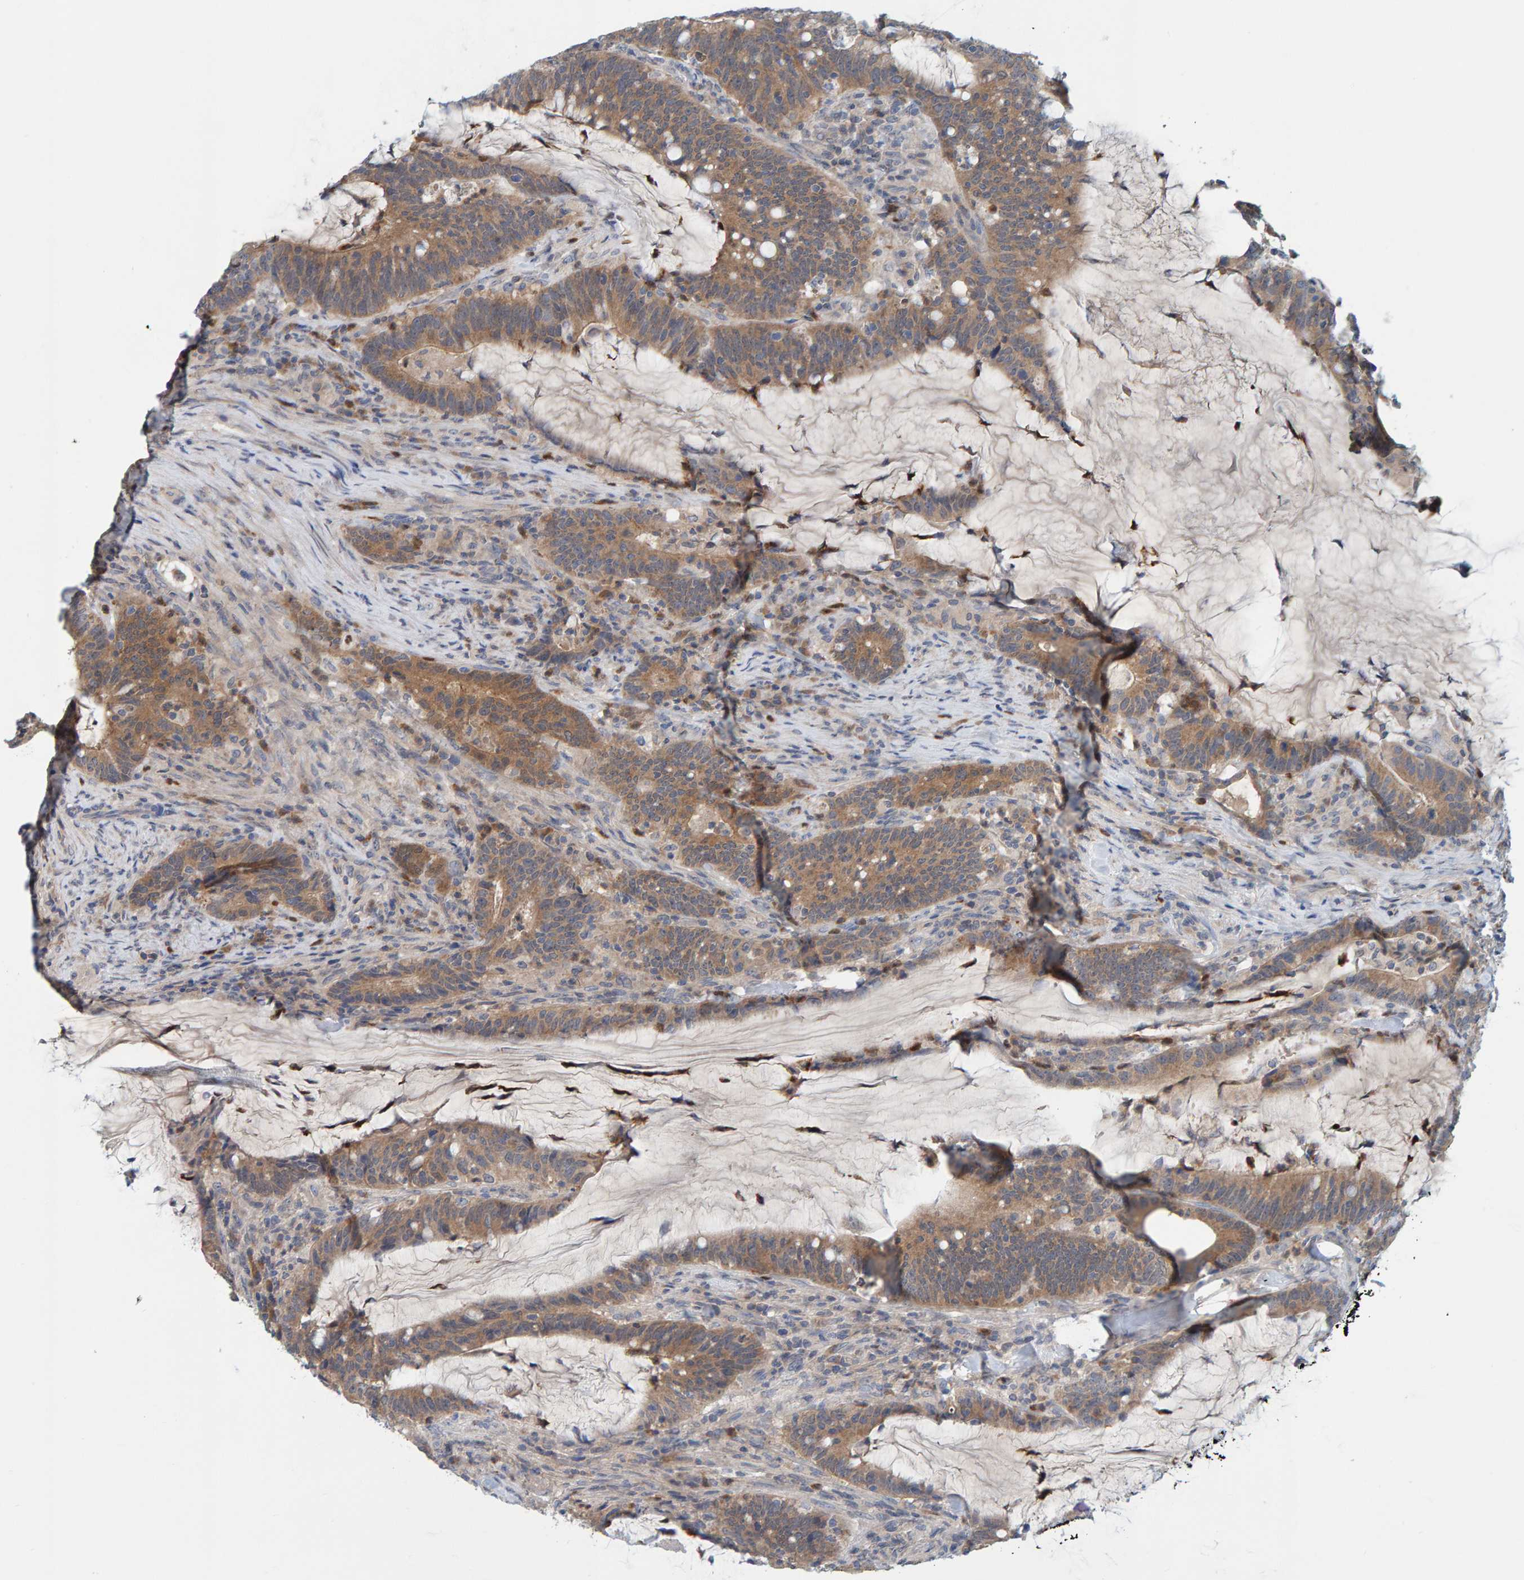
{"staining": {"intensity": "moderate", "quantity": ">75%", "location": "cytoplasmic/membranous"}, "tissue": "colorectal cancer", "cell_type": "Tumor cells", "image_type": "cancer", "snomed": [{"axis": "morphology", "description": "Adenocarcinoma, NOS"}, {"axis": "topography", "description": "Colon"}], "caption": "Immunohistochemistry (IHC) (DAB) staining of colorectal cancer exhibits moderate cytoplasmic/membranous protein expression in about >75% of tumor cells. (IHC, brightfield microscopy, high magnification).", "gene": "TATDN1", "patient": {"sex": "female", "age": 66}}